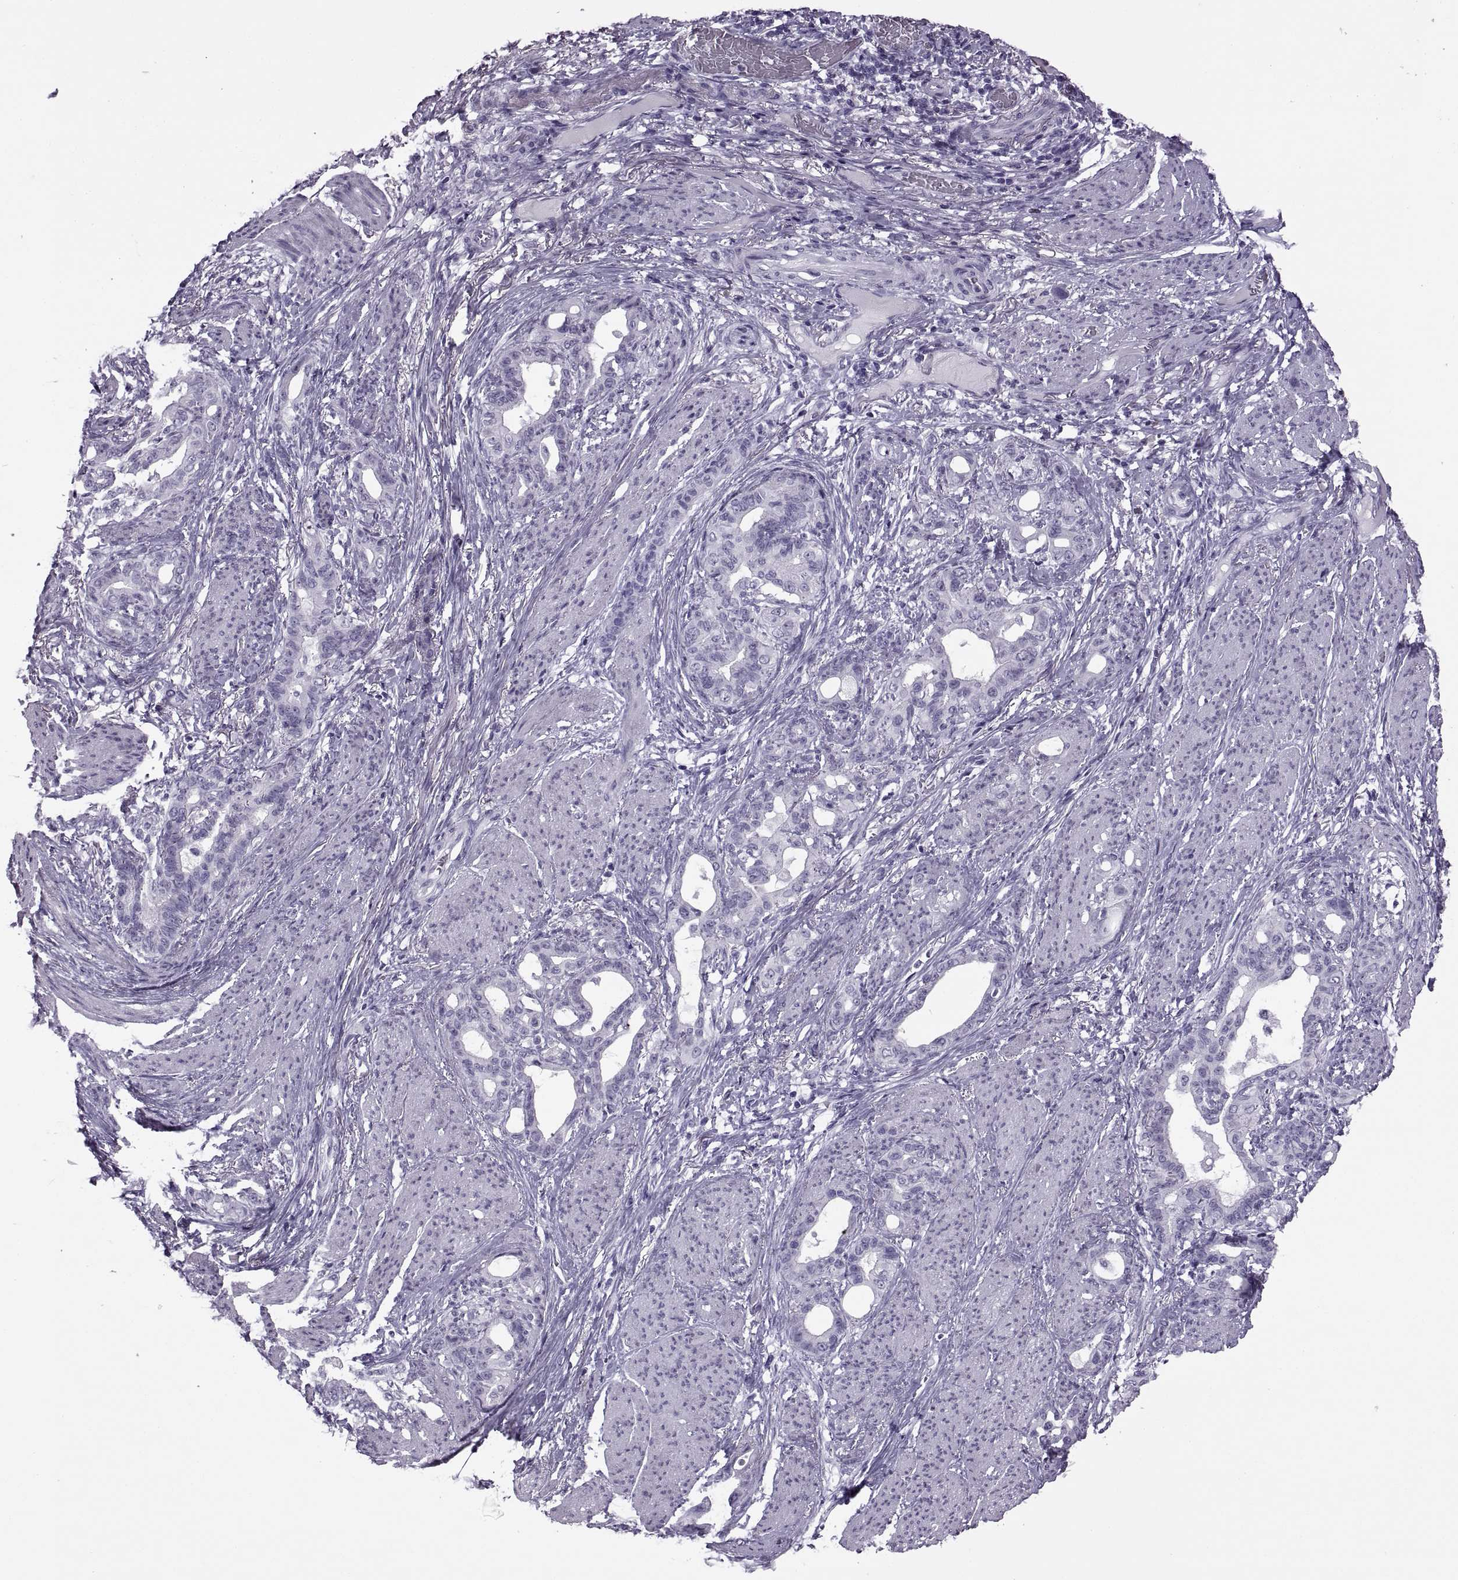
{"staining": {"intensity": "negative", "quantity": "none", "location": "none"}, "tissue": "stomach cancer", "cell_type": "Tumor cells", "image_type": "cancer", "snomed": [{"axis": "morphology", "description": "Normal tissue, NOS"}, {"axis": "morphology", "description": "Adenocarcinoma, NOS"}, {"axis": "topography", "description": "Esophagus"}, {"axis": "topography", "description": "Stomach, upper"}], "caption": "Immunohistochemical staining of stomach adenocarcinoma demonstrates no significant staining in tumor cells. (DAB immunohistochemistry (IHC), high magnification).", "gene": "FAM24A", "patient": {"sex": "male", "age": 62}}